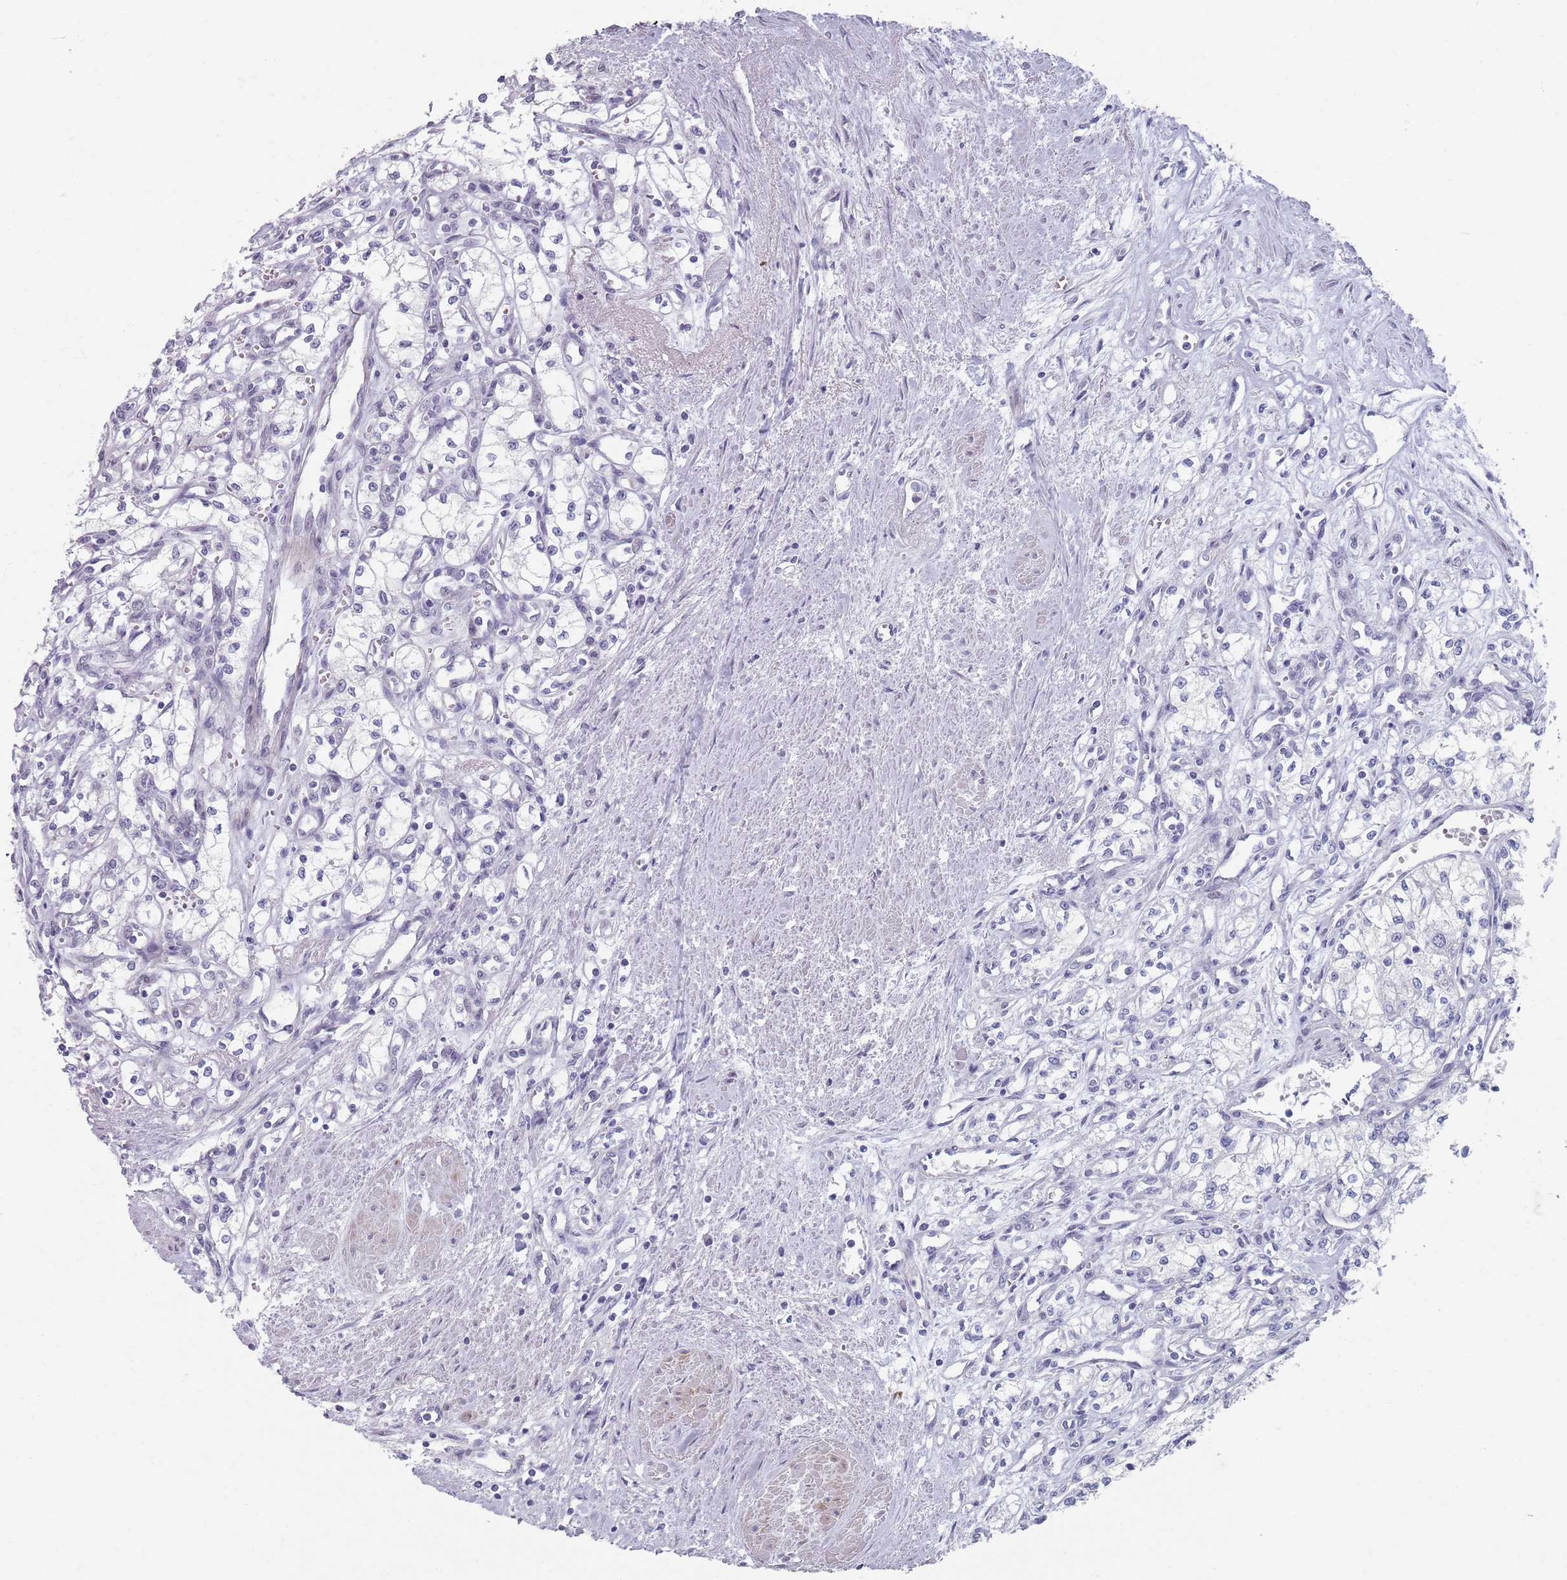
{"staining": {"intensity": "negative", "quantity": "none", "location": "none"}, "tissue": "renal cancer", "cell_type": "Tumor cells", "image_type": "cancer", "snomed": [{"axis": "morphology", "description": "Adenocarcinoma, NOS"}, {"axis": "topography", "description": "Kidney"}], "caption": "There is no significant staining in tumor cells of renal adenocarcinoma.", "gene": "SAMD1", "patient": {"sex": "male", "age": 59}}